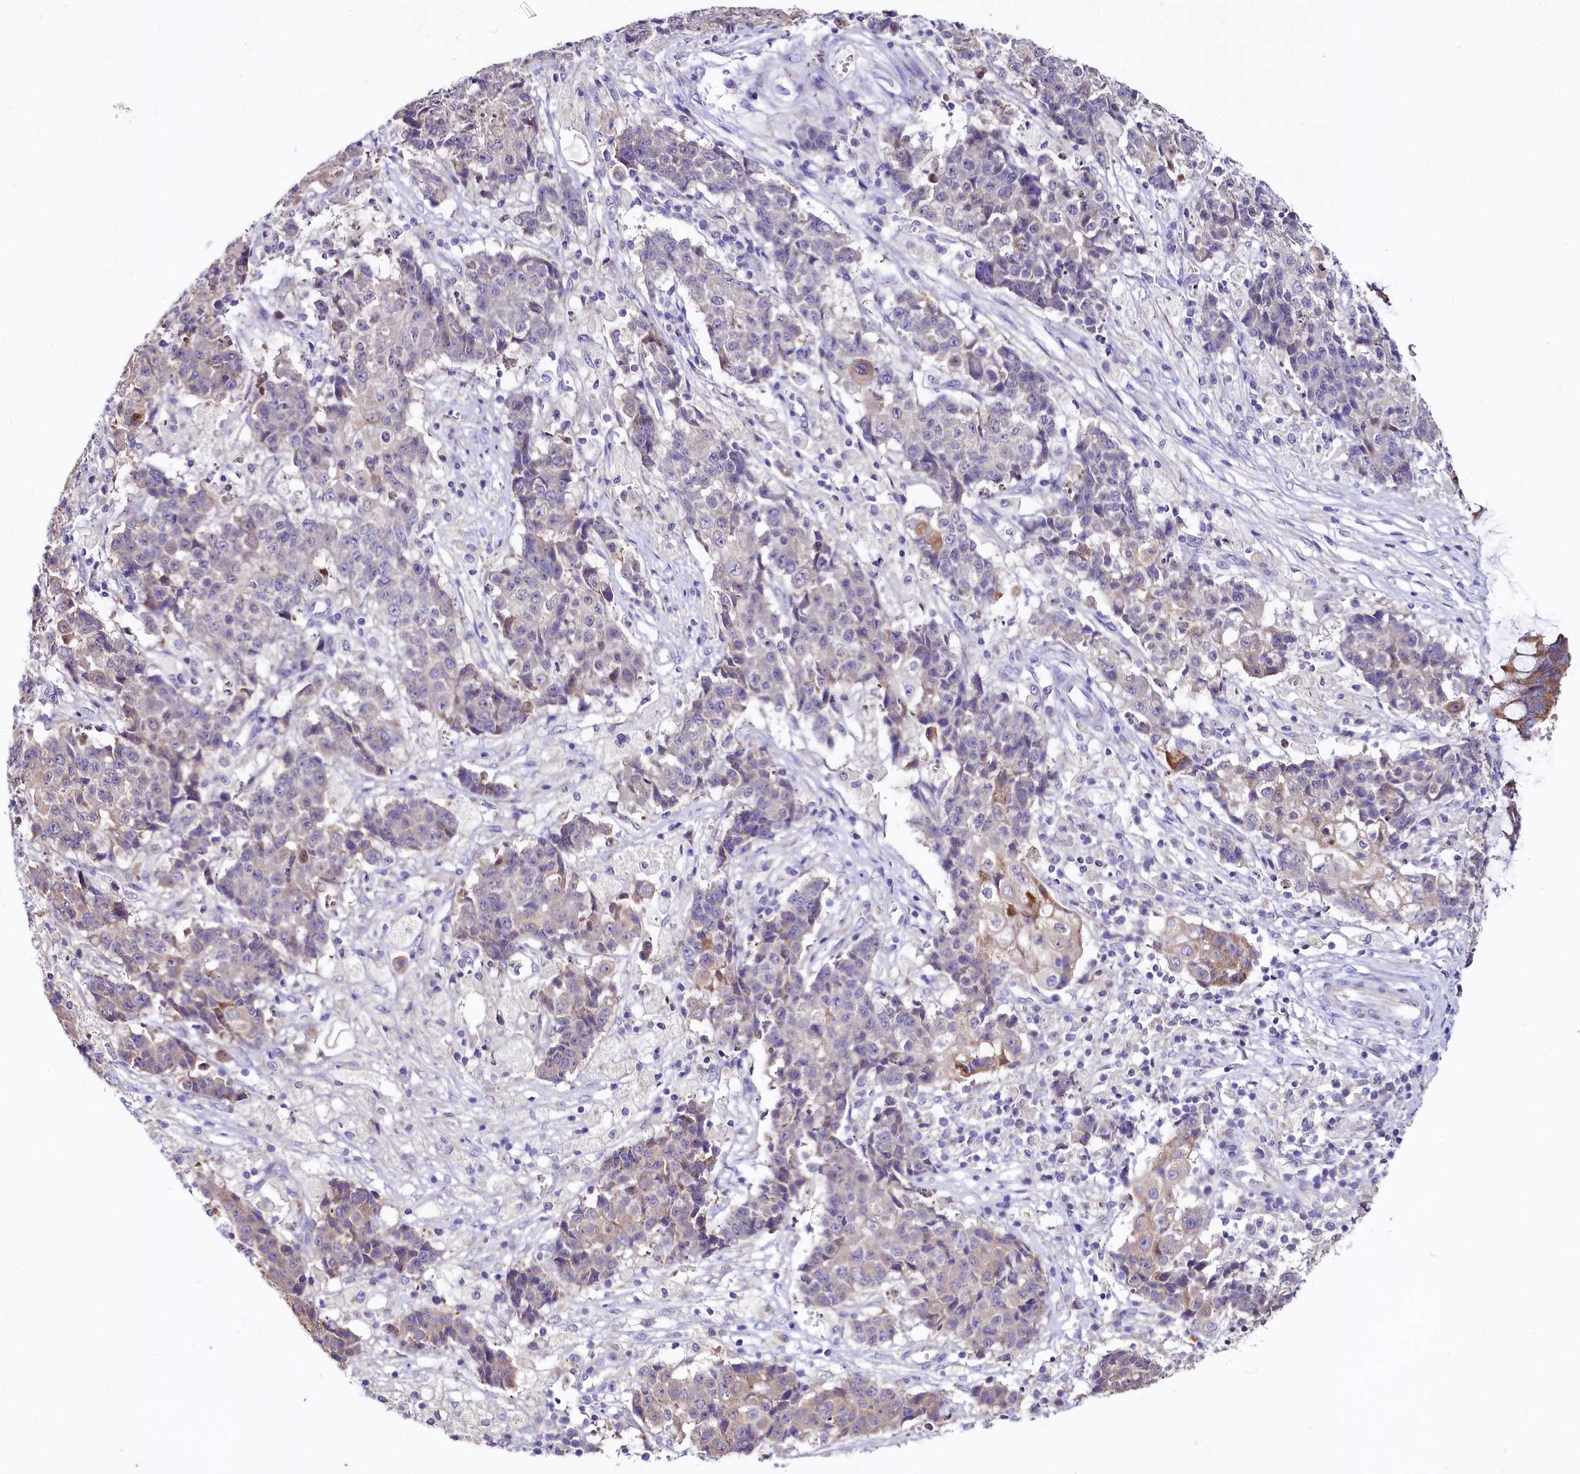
{"staining": {"intensity": "moderate", "quantity": "<25%", "location": "cytoplasmic/membranous"}, "tissue": "ovarian cancer", "cell_type": "Tumor cells", "image_type": "cancer", "snomed": [{"axis": "morphology", "description": "Carcinoma, endometroid"}, {"axis": "topography", "description": "Ovary"}], "caption": "Ovarian cancer (endometroid carcinoma) tissue shows moderate cytoplasmic/membranous staining in about <25% of tumor cells, visualized by immunohistochemistry.", "gene": "CEP295", "patient": {"sex": "female", "age": 42}}